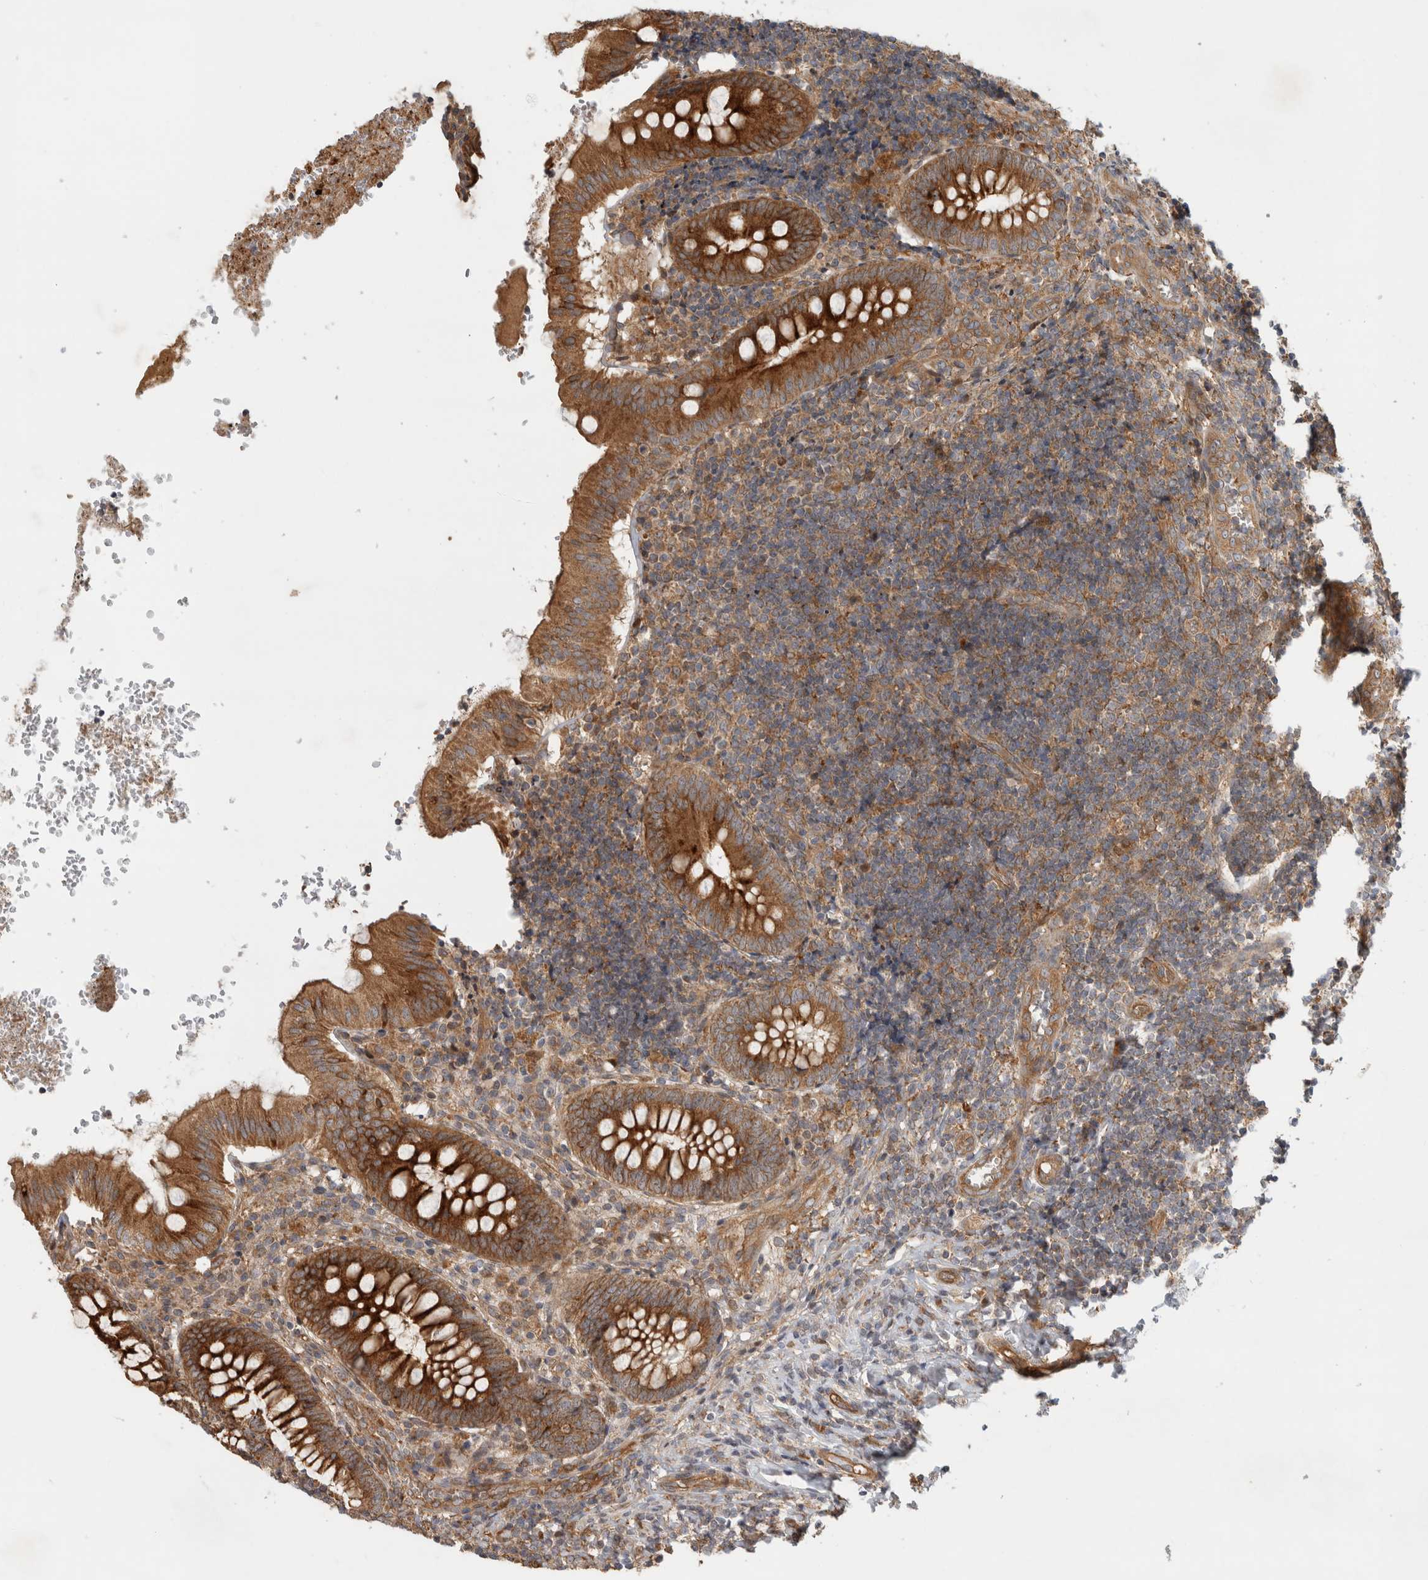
{"staining": {"intensity": "strong", "quantity": ">75%", "location": "cytoplasmic/membranous"}, "tissue": "appendix", "cell_type": "Glandular cells", "image_type": "normal", "snomed": [{"axis": "morphology", "description": "Normal tissue, NOS"}, {"axis": "topography", "description": "Appendix"}], "caption": "The photomicrograph exhibits immunohistochemical staining of benign appendix. There is strong cytoplasmic/membranous staining is seen in about >75% of glandular cells. The staining was performed using DAB to visualize the protein expression in brown, while the nuclei were stained in blue with hematoxylin (Magnification: 20x).", "gene": "TUBD1", "patient": {"sex": "male", "age": 8}}